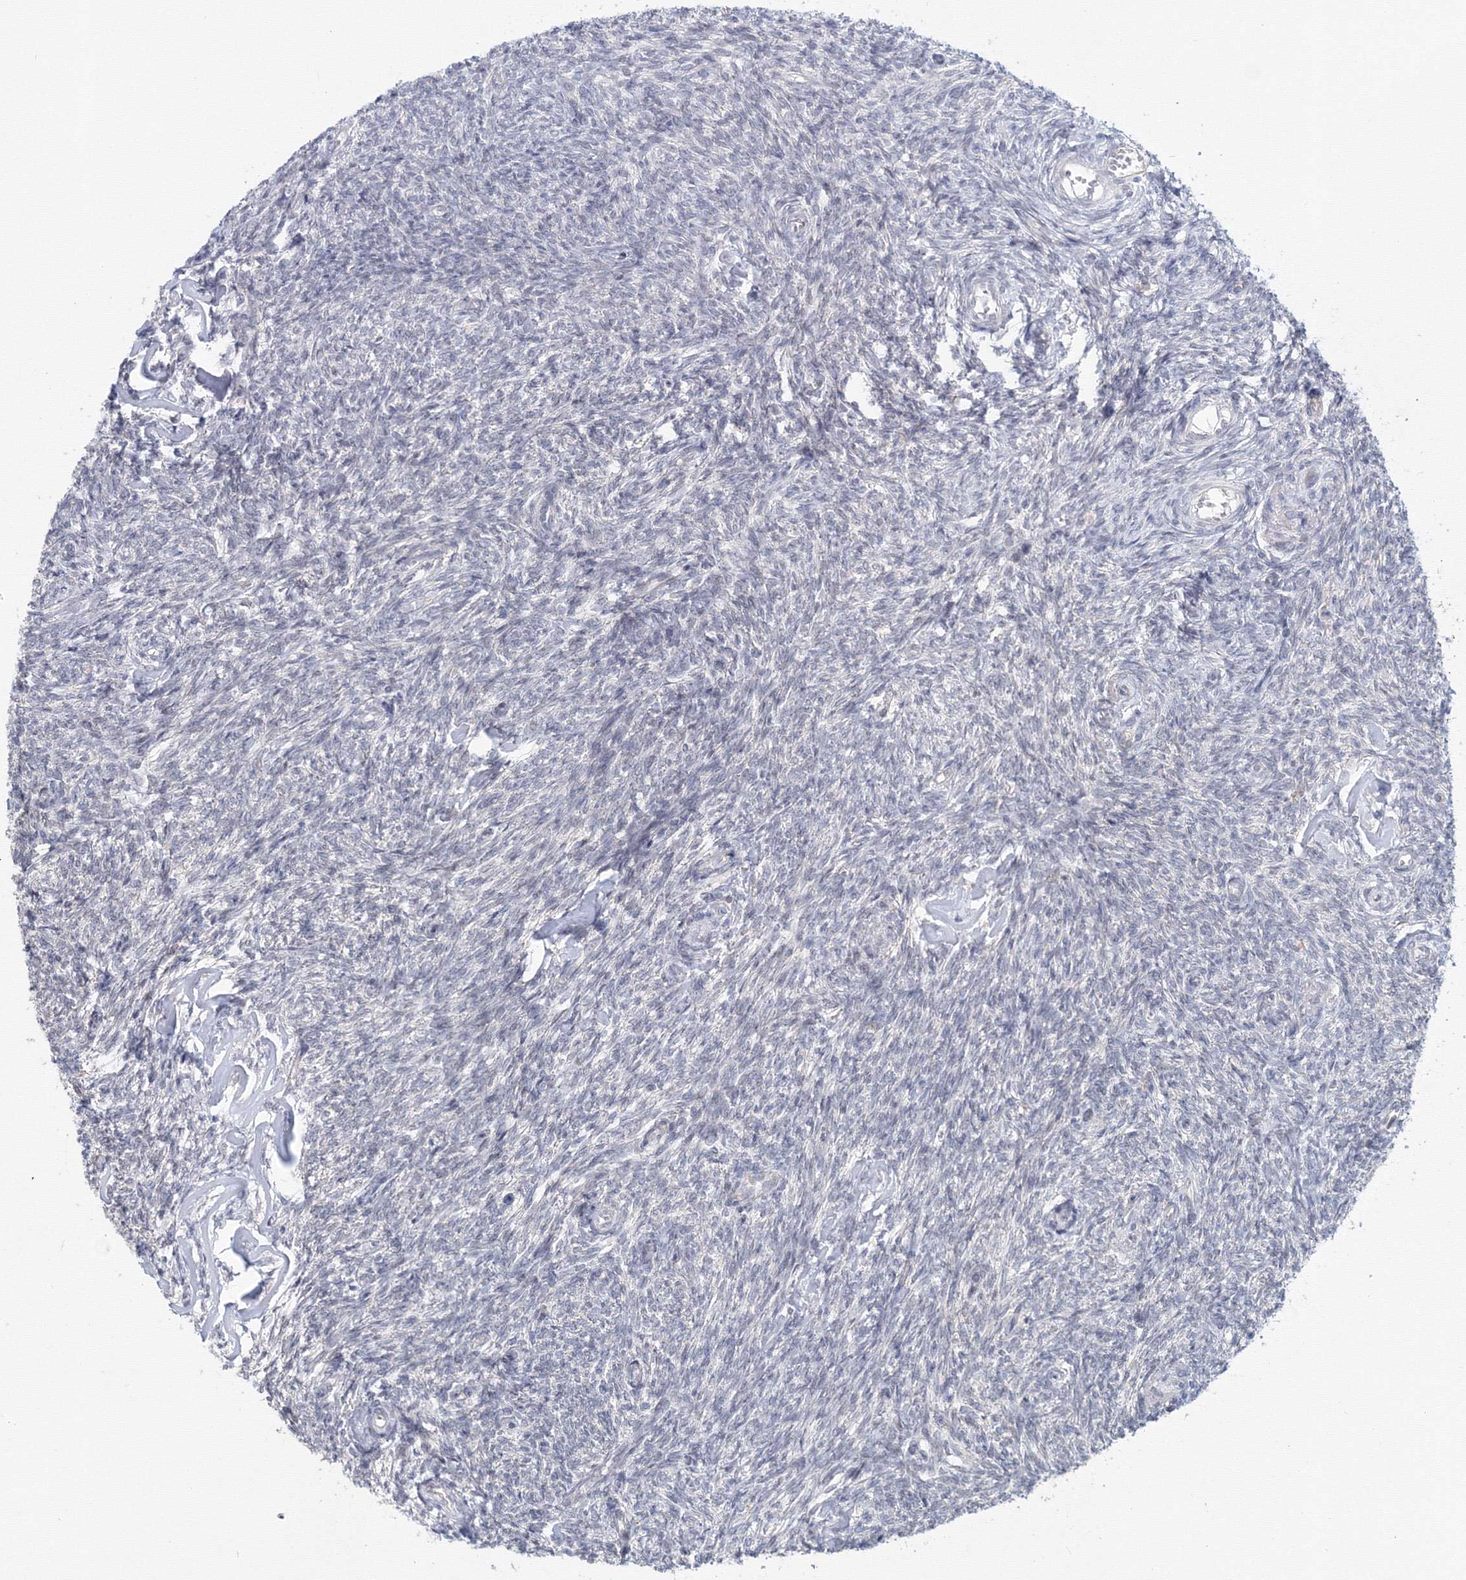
{"staining": {"intensity": "negative", "quantity": "none", "location": "none"}, "tissue": "ovary", "cell_type": "Ovarian stroma cells", "image_type": "normal", "snomed": [{"axis": "morphology", "description": "Normal tissue, NOS"}, {"axis": "topography", "description": "Ovary"}], "caption": "This is an IHC photomicrograph of normal human ovary. There is no positivity in ovarian stroma cells.", "gene": "SLC7A7", "patient": {"sex": "female", "age": 44}}